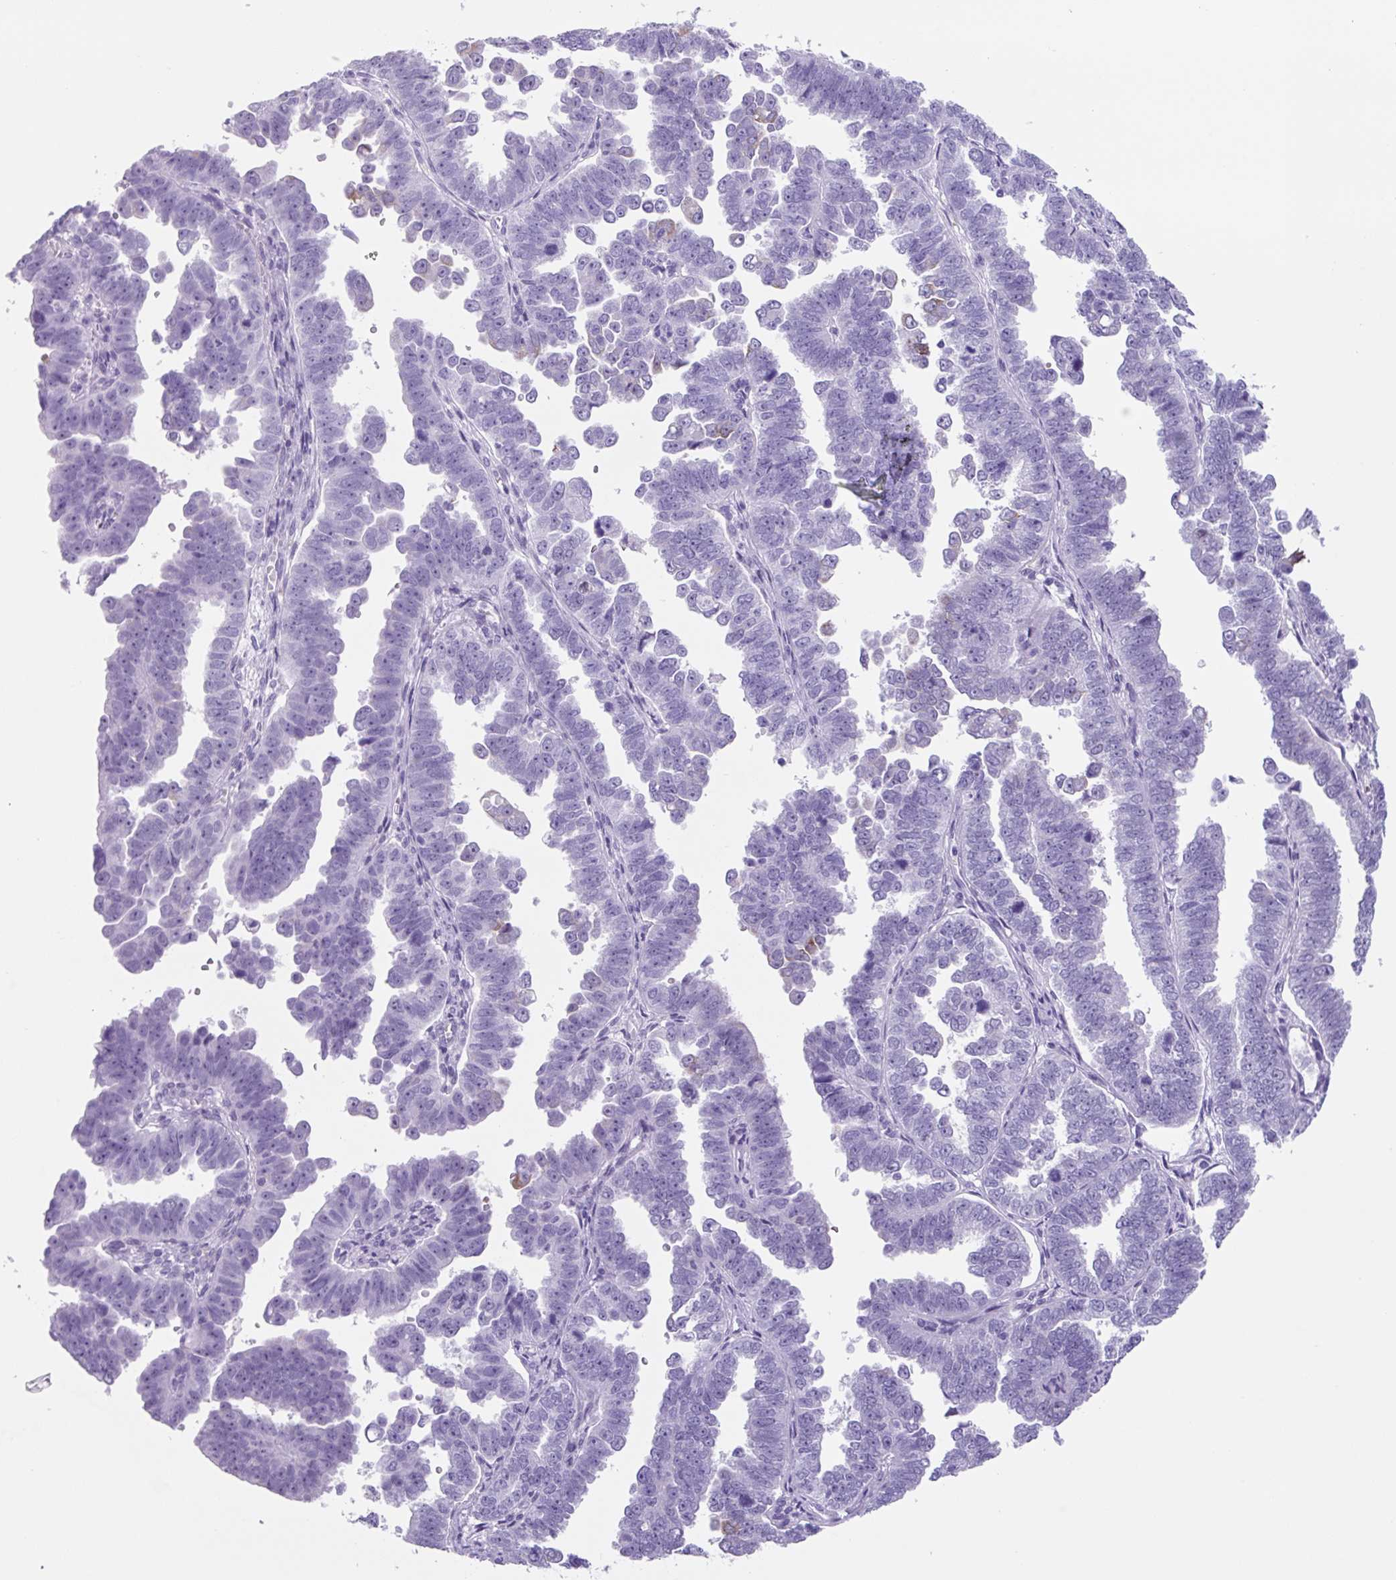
{"staining": {"intensity": "negative", "quantity": "none", "location": "none"}, "tissue": "endometrial cancer", "cell_type": "Tumor cells", "image_type": "cancer", "snomed": [{"axis": "morphology", "description": "Adenocarcinoma, NOS"}, {"axis": "topography", "description": "Endometrium"}], "caption": "IHC micrograph of human endometrial cancer stained for a protein (brown), which reveals no positivity in tumor cells. The staining is performed using DAB (3,3'-diaminobenzidine) brown chromogen with nuclei counter-stained in using hematoxylin.", "gene": "TNFRSF8", "patient": {"sex": "female", "age": 75}}